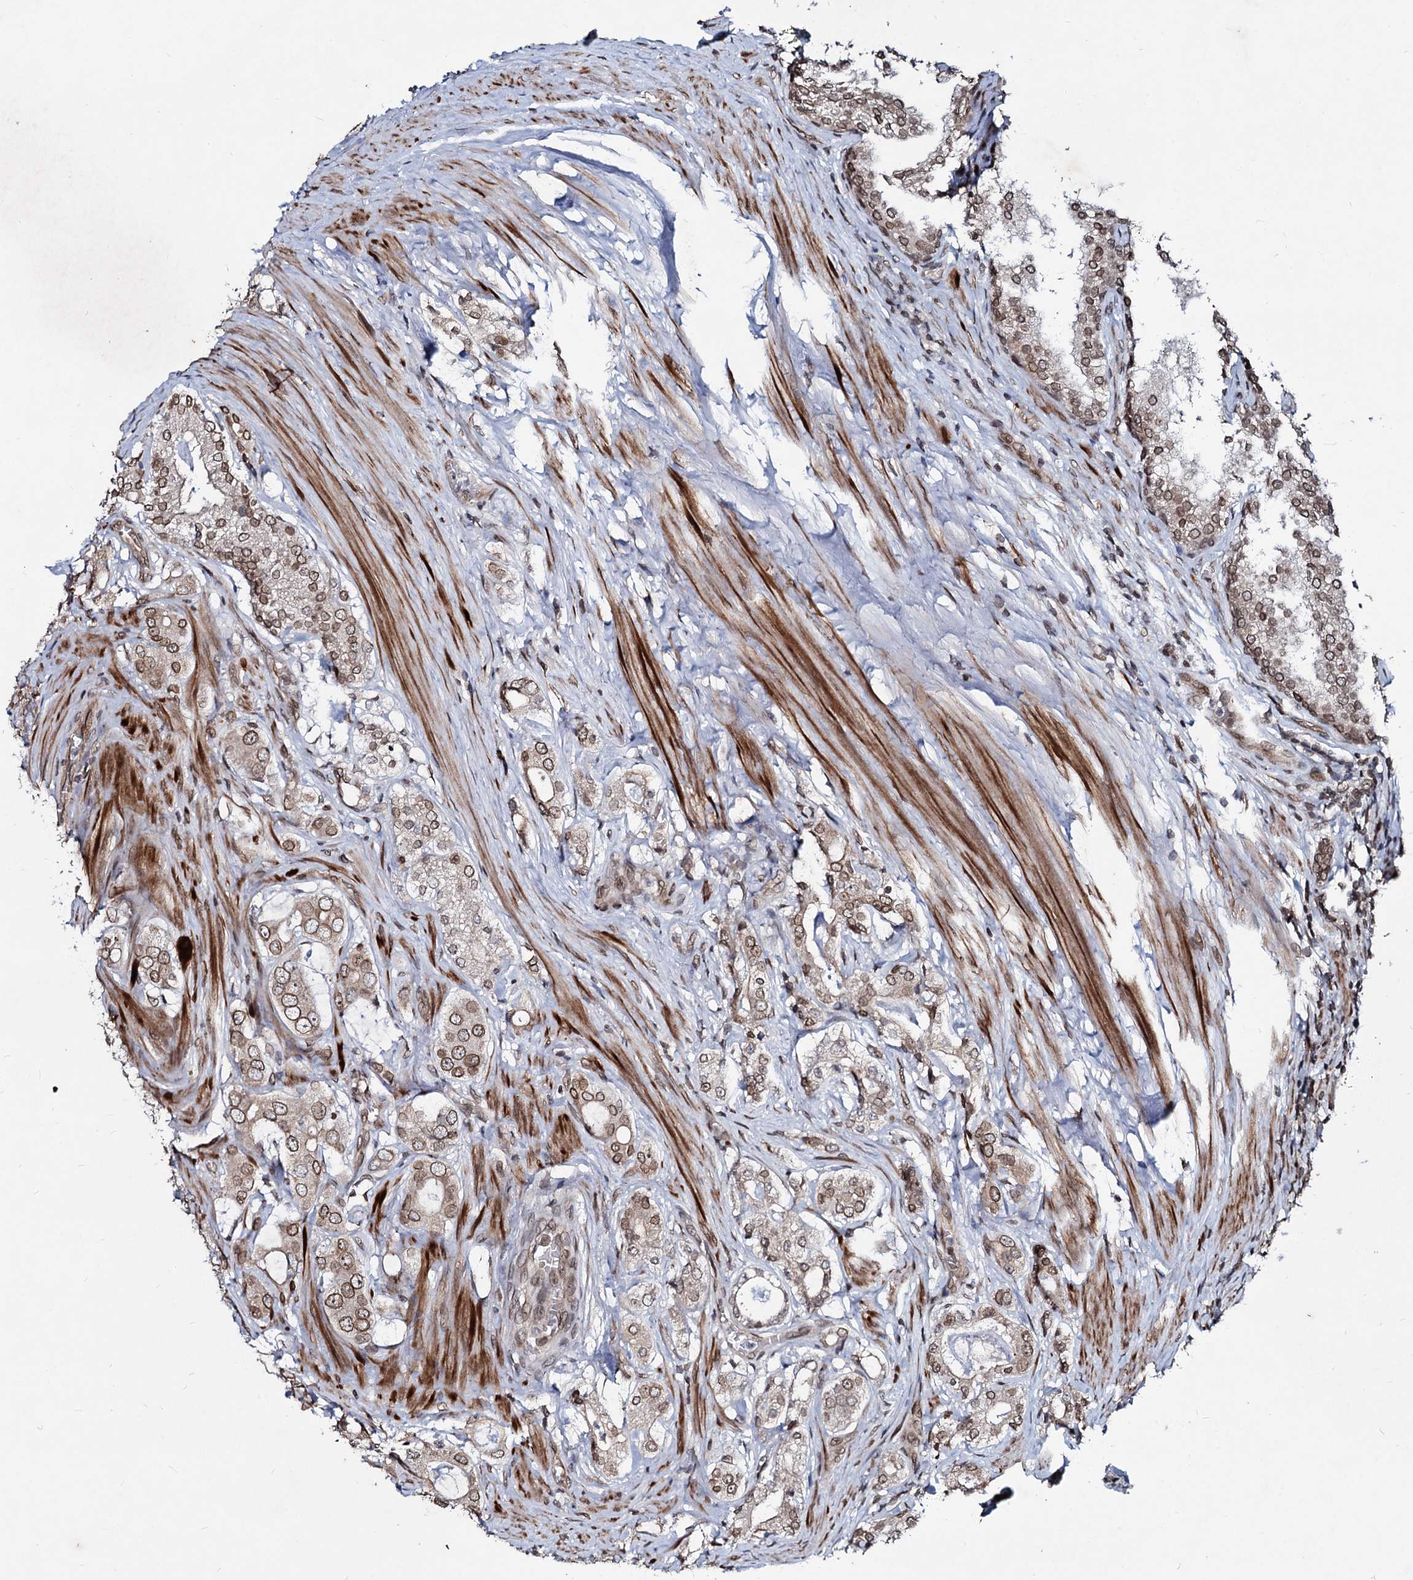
{"staining": {"intensity": "moderate", "quantity": ">75%", "location": "cytoplasmic/membranous,nuclear"}, "tissue": "prostate cancer", "cell_type": "Tumor cells", "image_type": "cancer", "snomed": [{"axis": "morphology", "description": "Adenocarcinoma, High grade"}, {"axis": "topography", "description": "Prostate"}], "caption": "Prostate high-grade adenocarcinoma was stained to show a protein in brown. There is medium levels of moderate cytoplasmic/membranous and nuclear positivity in approximately >75% of tumor cells. (brown staining indicates protein expression, while blue staining denotes nuclei).", "gene": "RNF6", "patient": {"sex": "male", "age": 63}}